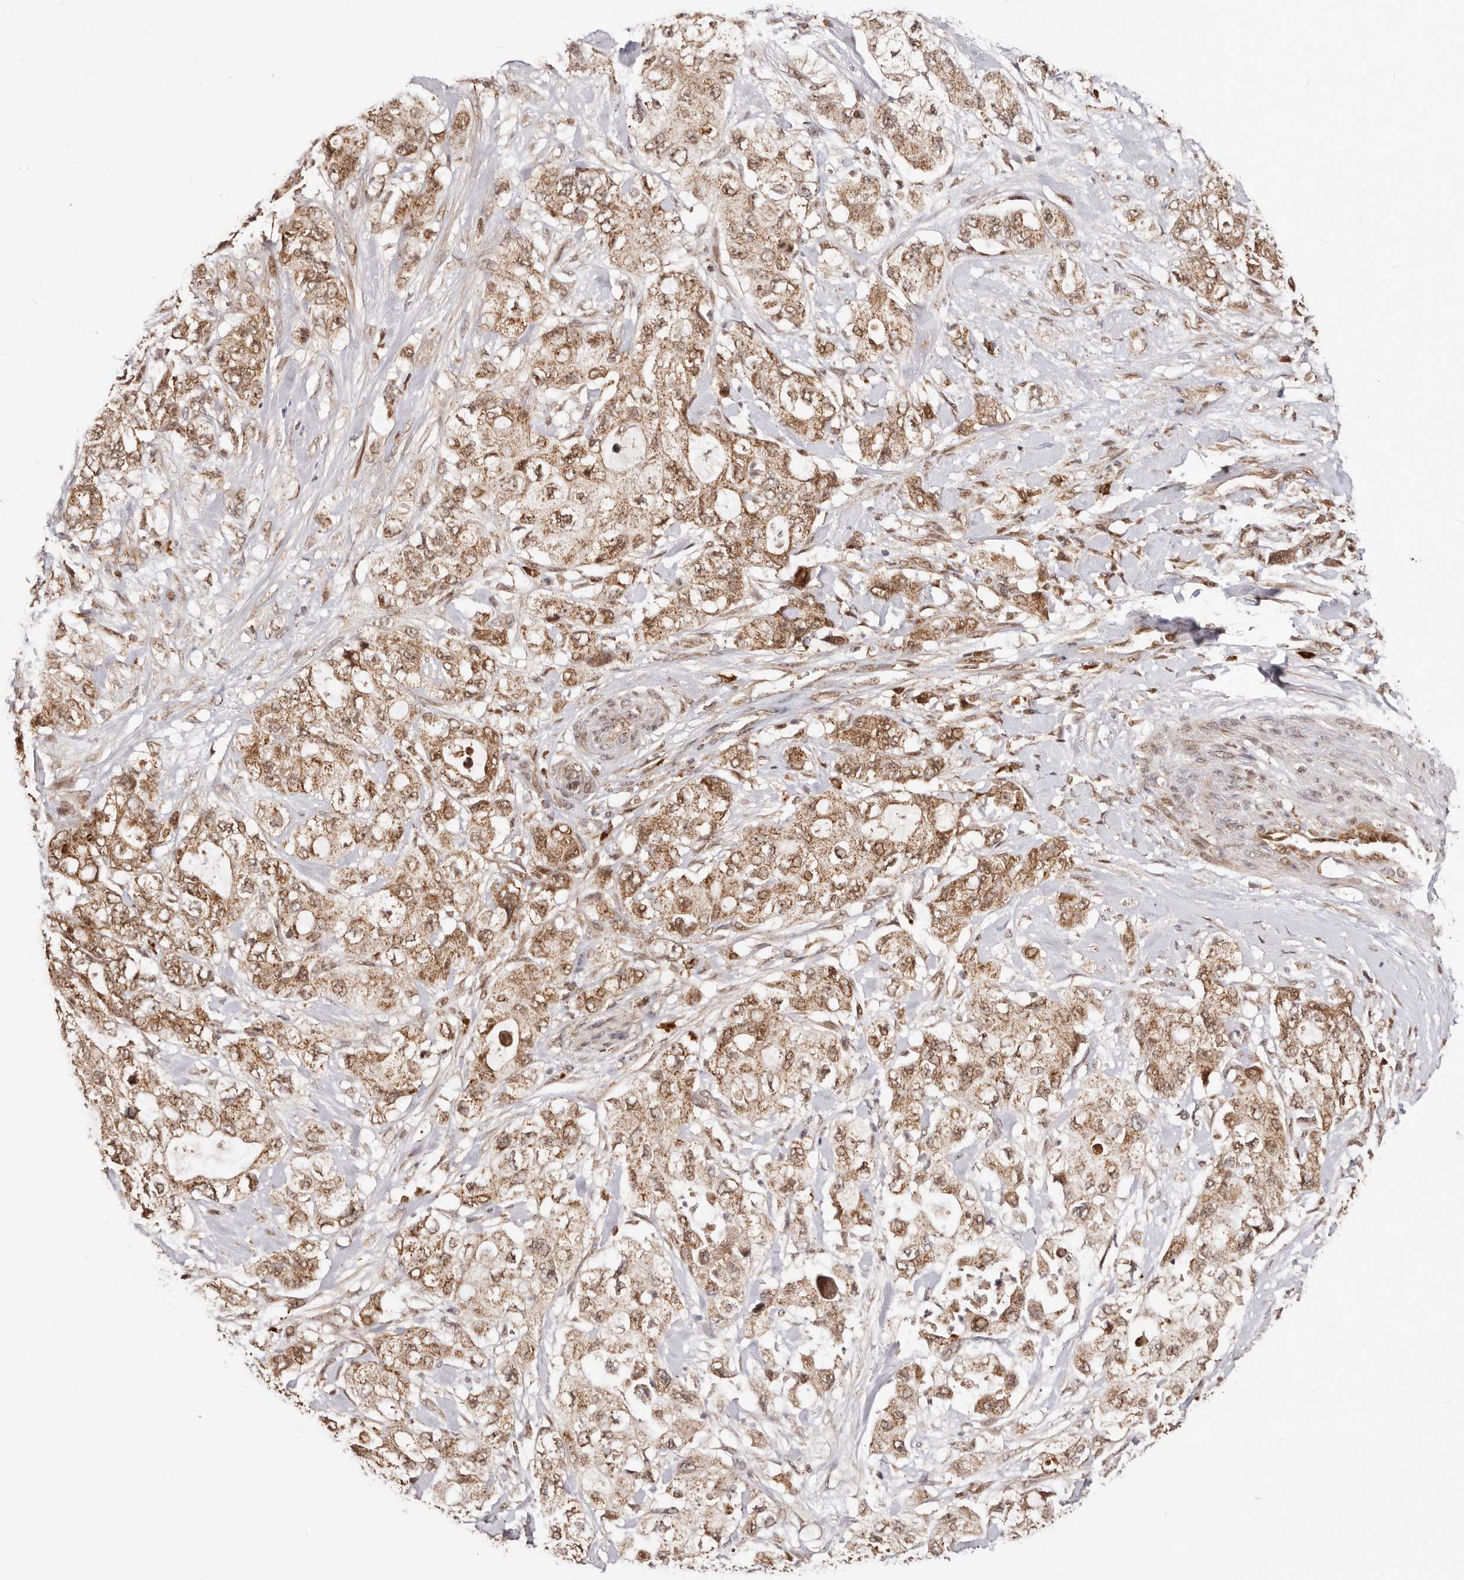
{"staining": {"intensity": "moderate", "quantity": ">75%", "location": "cytoplasmic/membranous,nuclear"}, "tissue": "pancreatic cancer", "cell_type": "Tumor cells", "image_type": "cancer", "snomed": [{"axis": "morphology", "description": "Adenocarcinoma, NOS"}, {"axis": "topography", "description": "Pancreas"}], "caption": "Protein analysis of adenocarcinoma (pancreatic) tissue shows moderate cytoplasmic/membranous and nuclear positivity in about >75% of tumor cells. (DAB (3,3'-diaminobenzidine) IHC with brightfield microscopy, high magnification).", "gene": "SEC14L1", "patient": {"sex": "female", "age": 73}}